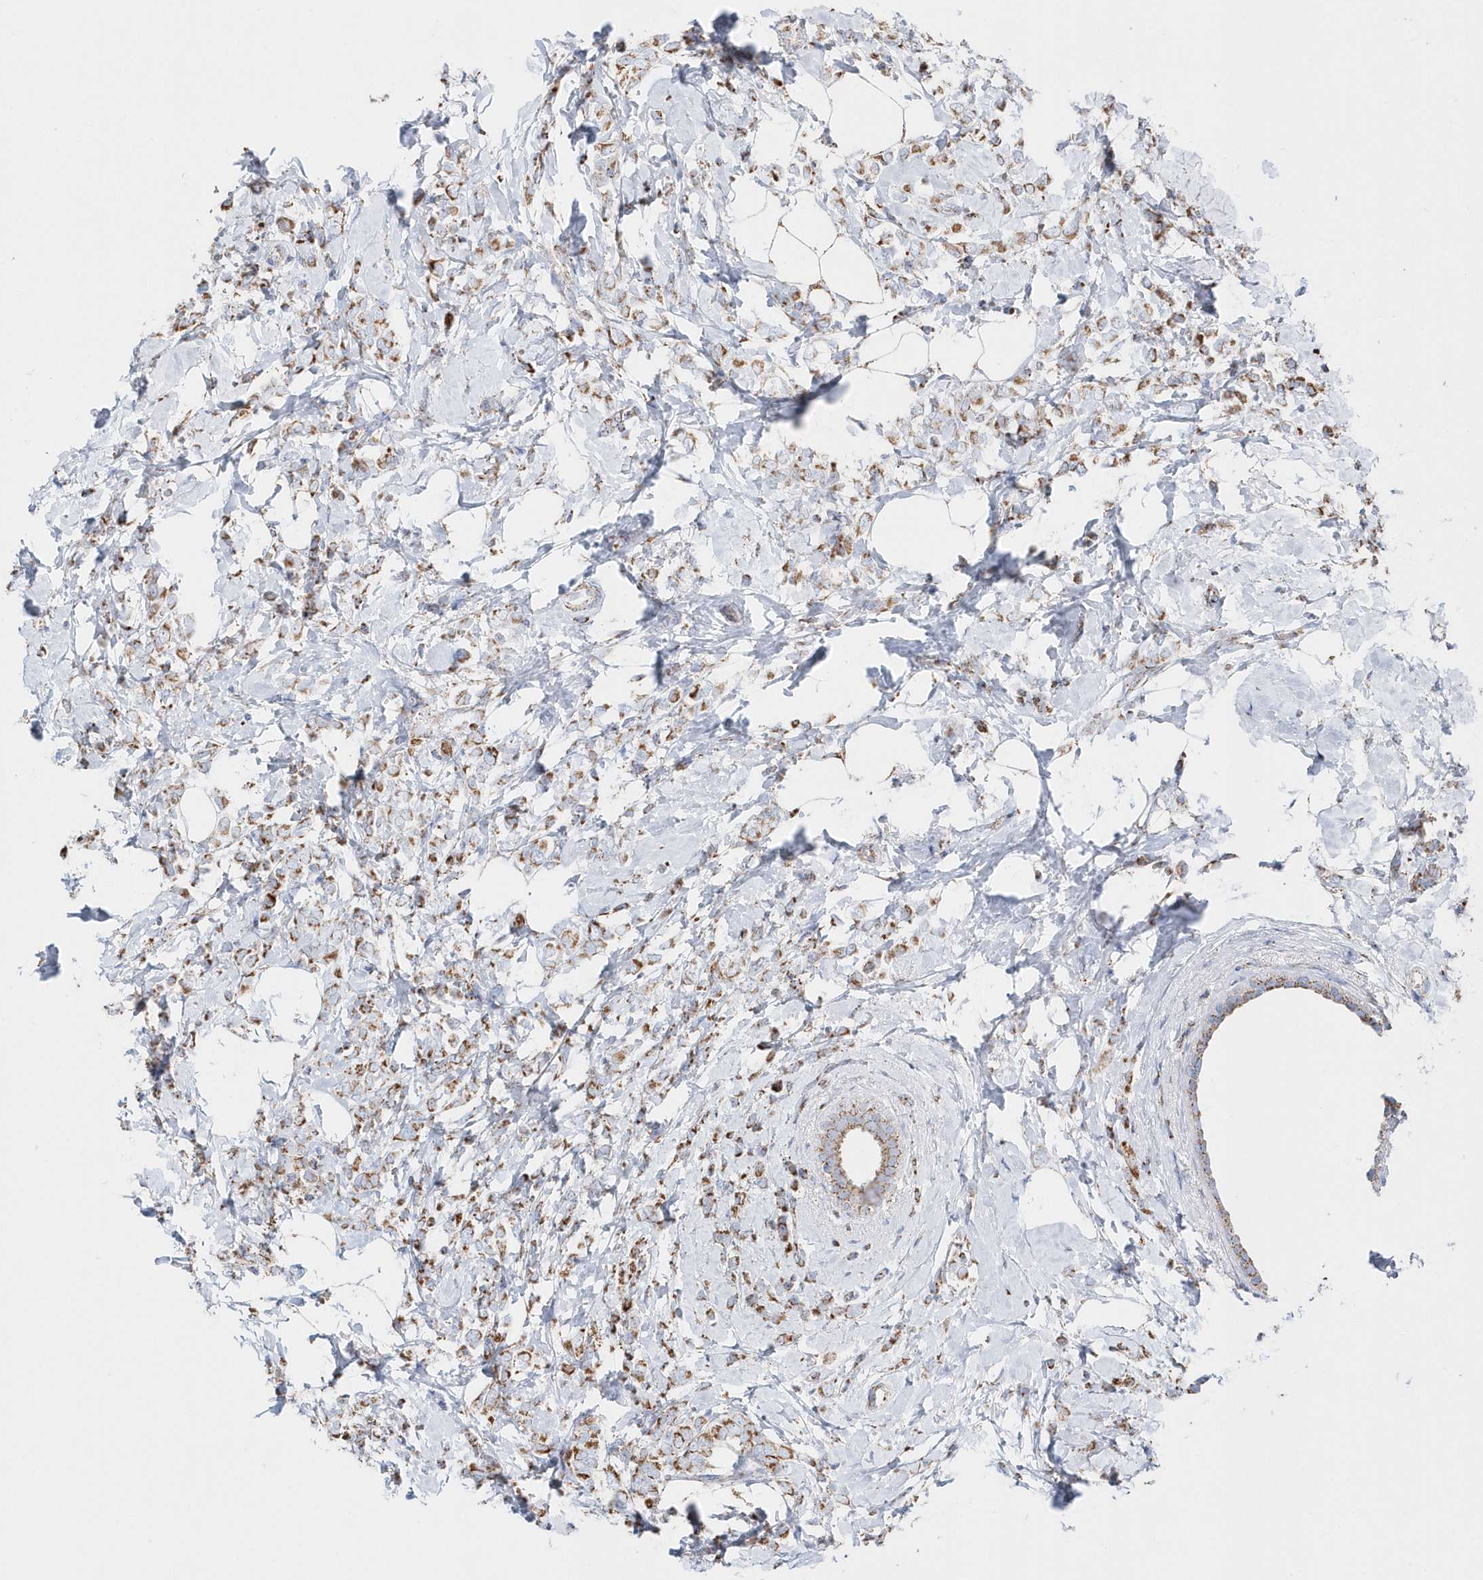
{"staining": {"intensity": "moderate", "quantity": ">75%", "location": "cytoplasmic/membranous"}, "tissue": "breast cancer", "cell_type": "Tumor cells", "image_type": "cancer", "snomed": [{"axis": "morphology", "description": "Lobular carcinoma"}, {"axis": "topography", "description": "Breast"}], "caption": "Moderate cytoplasmic/membranous staining for a protein is present in about >75% of tumor cells of breast cancer (lobular carcinoma) using IHC.", "gene": "TMCO6", "patient": {"sex": "female", "age": 47}}